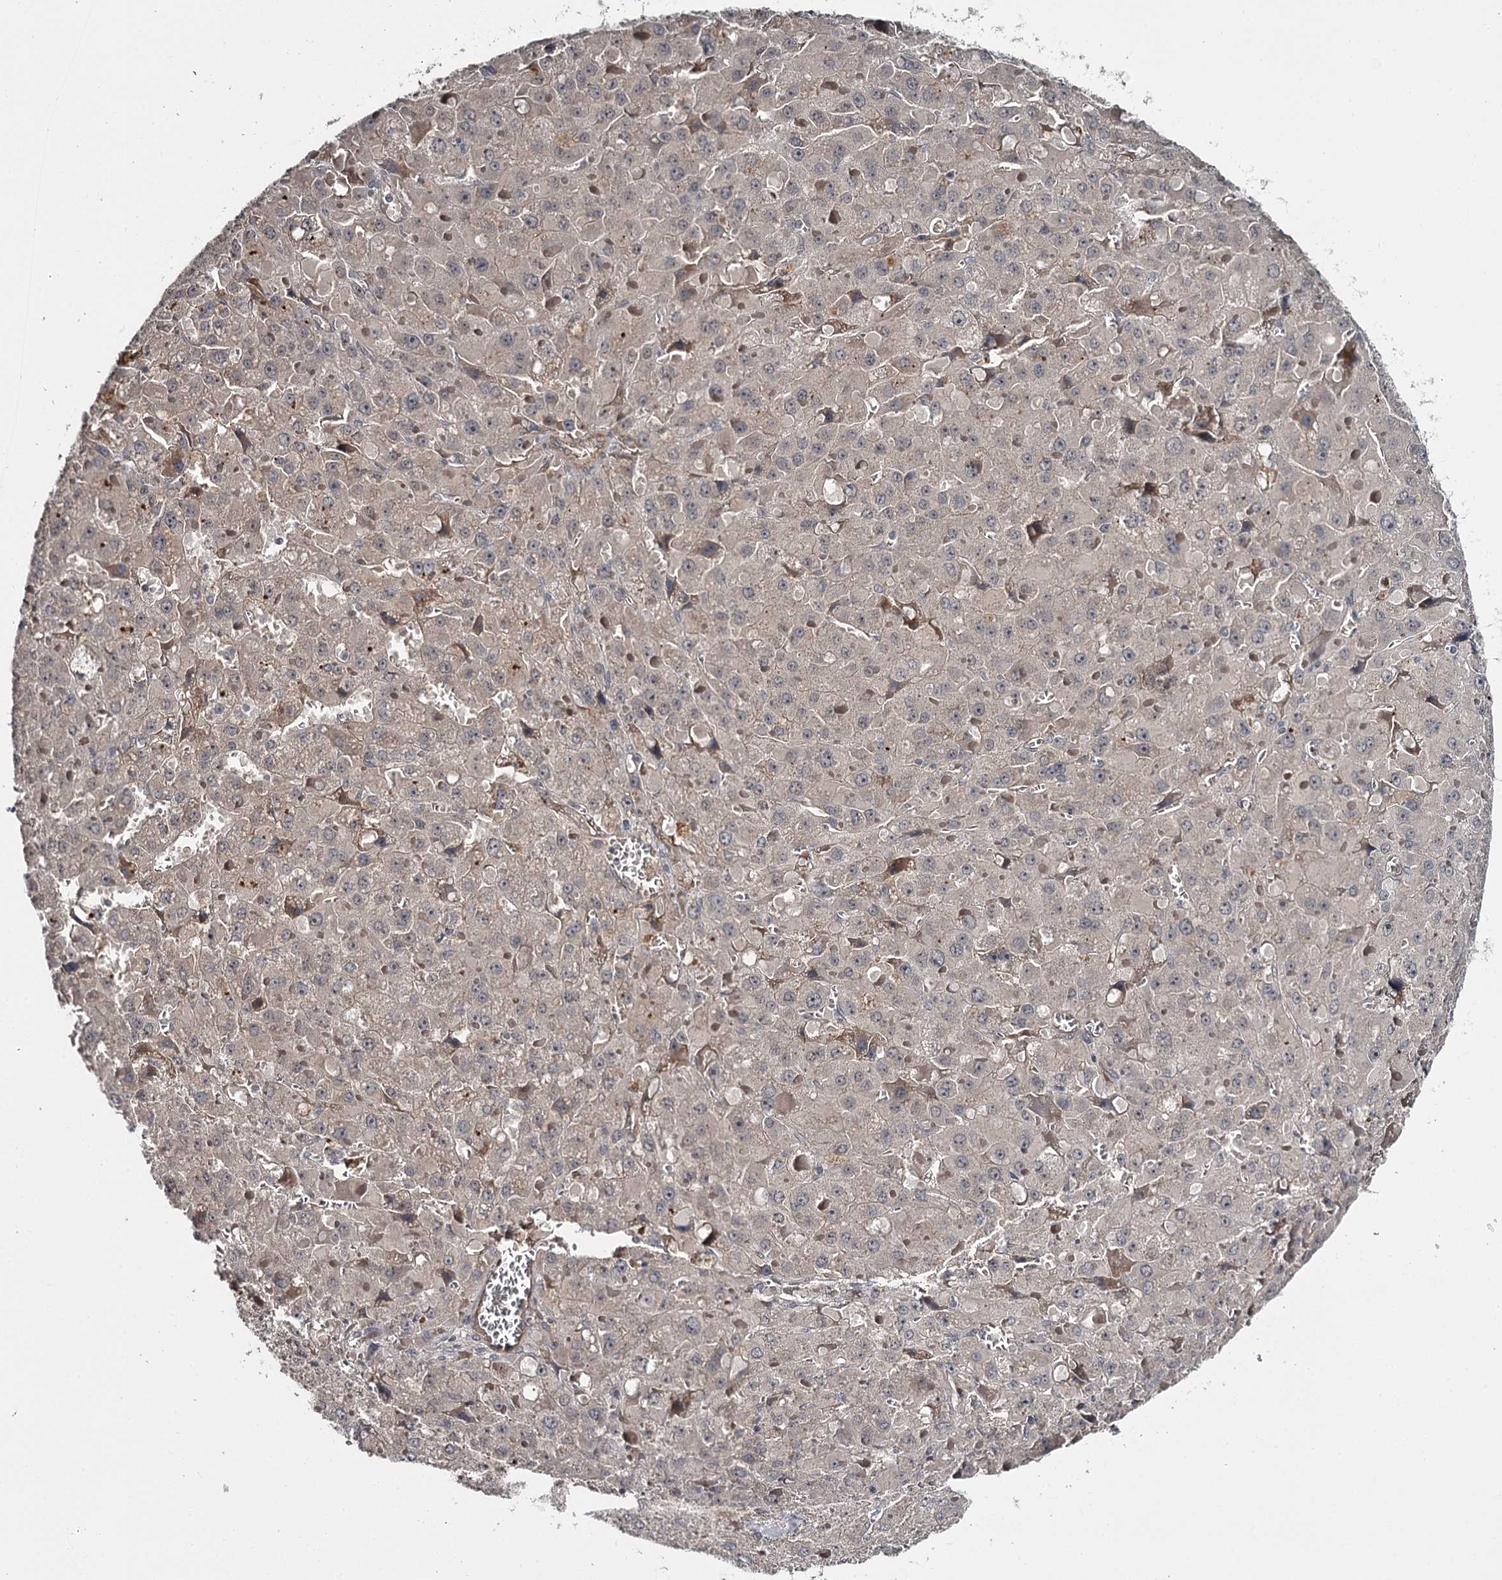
{"staining": {"intensity": "weak", "quantity": "<25%", "location": "cytoplasmic/membranous"}, "tissue": "liver cancer", "cell_type": "Tumor cells", "image_type": "cancer", "snomed": [{"axis": "morphology", "description": "Carcinoma, Hepatocellular, NOS"}, {"axis": "topography", "description": "Liver"}], "caption": "IHC image of human liver cancer stained for a protein (brown), which shows no expression in tumor cells.", "gene": "CWF19L2", "patient": {"sex": "female", "age": 73}}